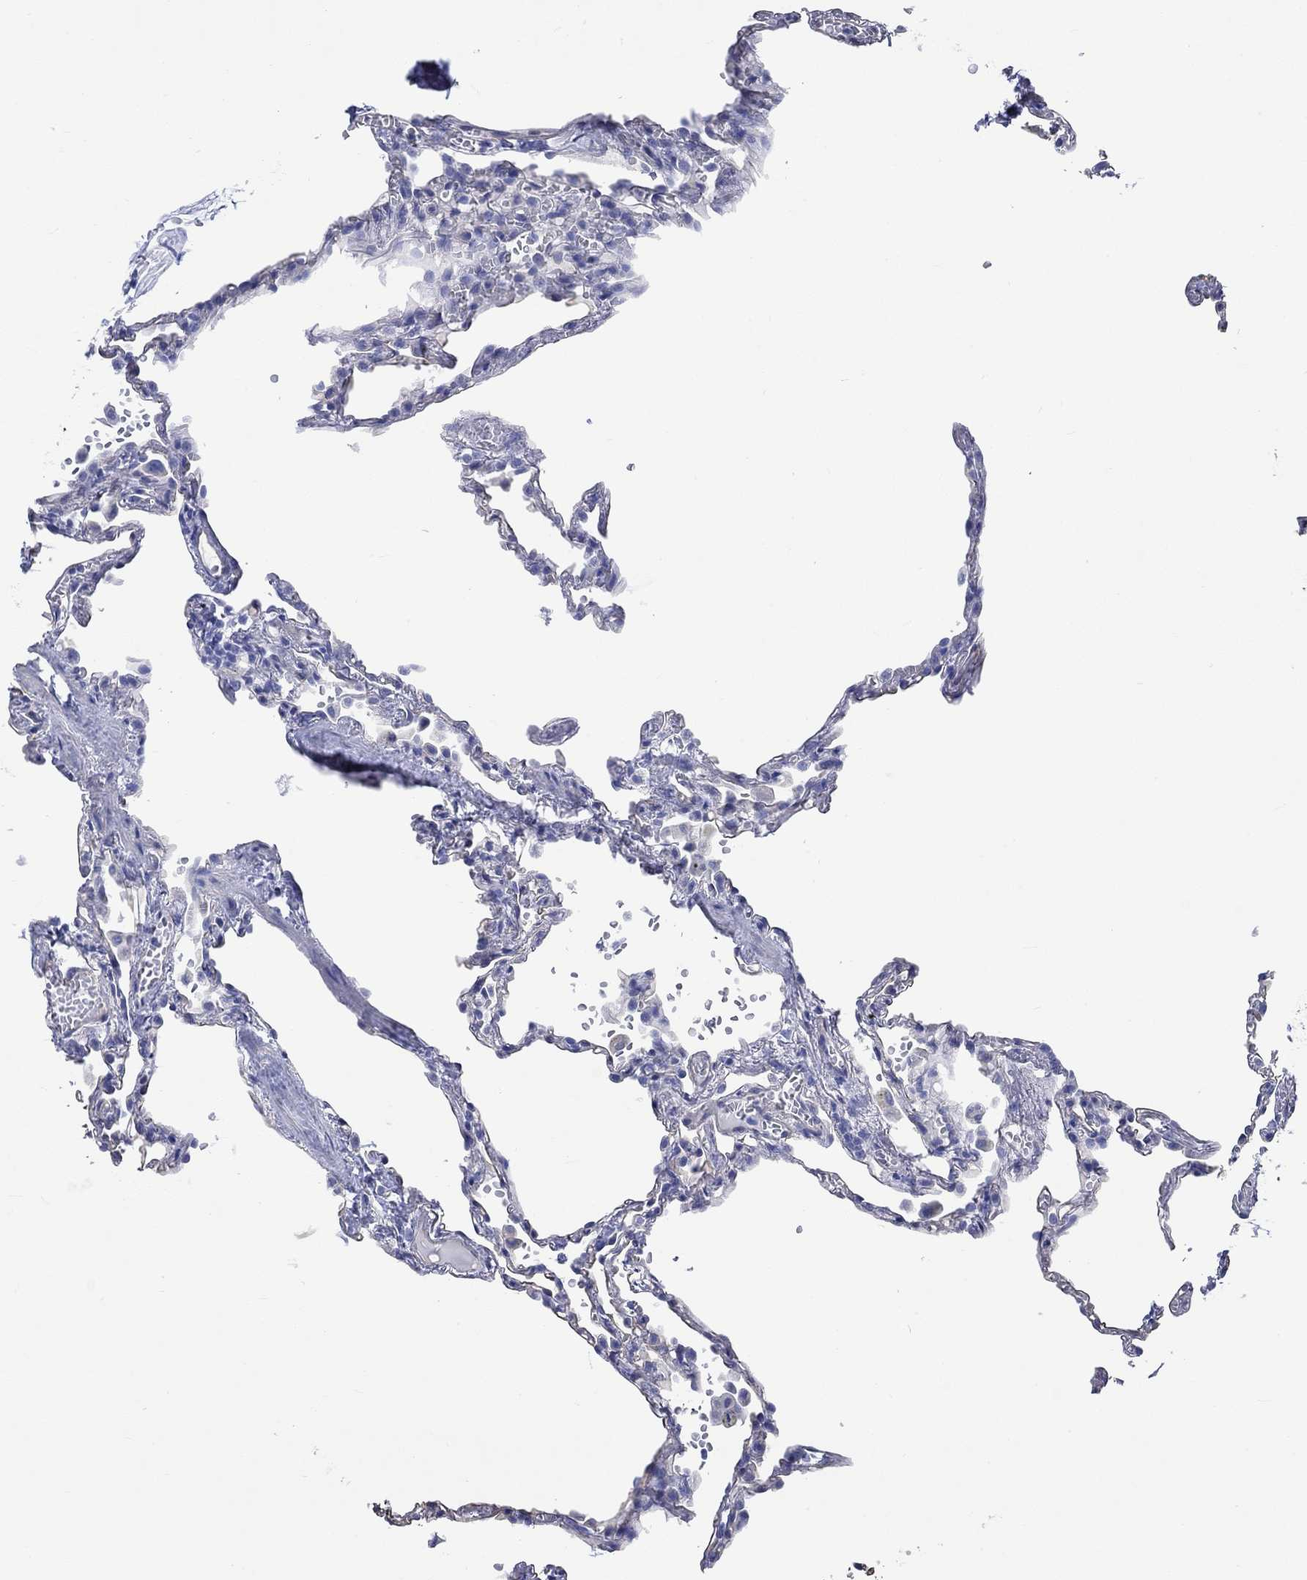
{"staining": {"intensity": "negative", "quantity": "none", "location": "none"}, "tissue": "lung", "cell_type": "Alveolar cells", "image_type": "normal", "snomed": [{"axis": "morphology", "description": "Normal tissue, NOS"}, {"axis": "topography", "description": "Lung"}], "caption": "This photomicrograph is of normal lung stained with IHC to label a protein in brown with the nuclei are counter-stained blue. There is no staining in alveolar cells.", "gene": "CPLX1", "patient": {"sex": "male", "age": 78}}